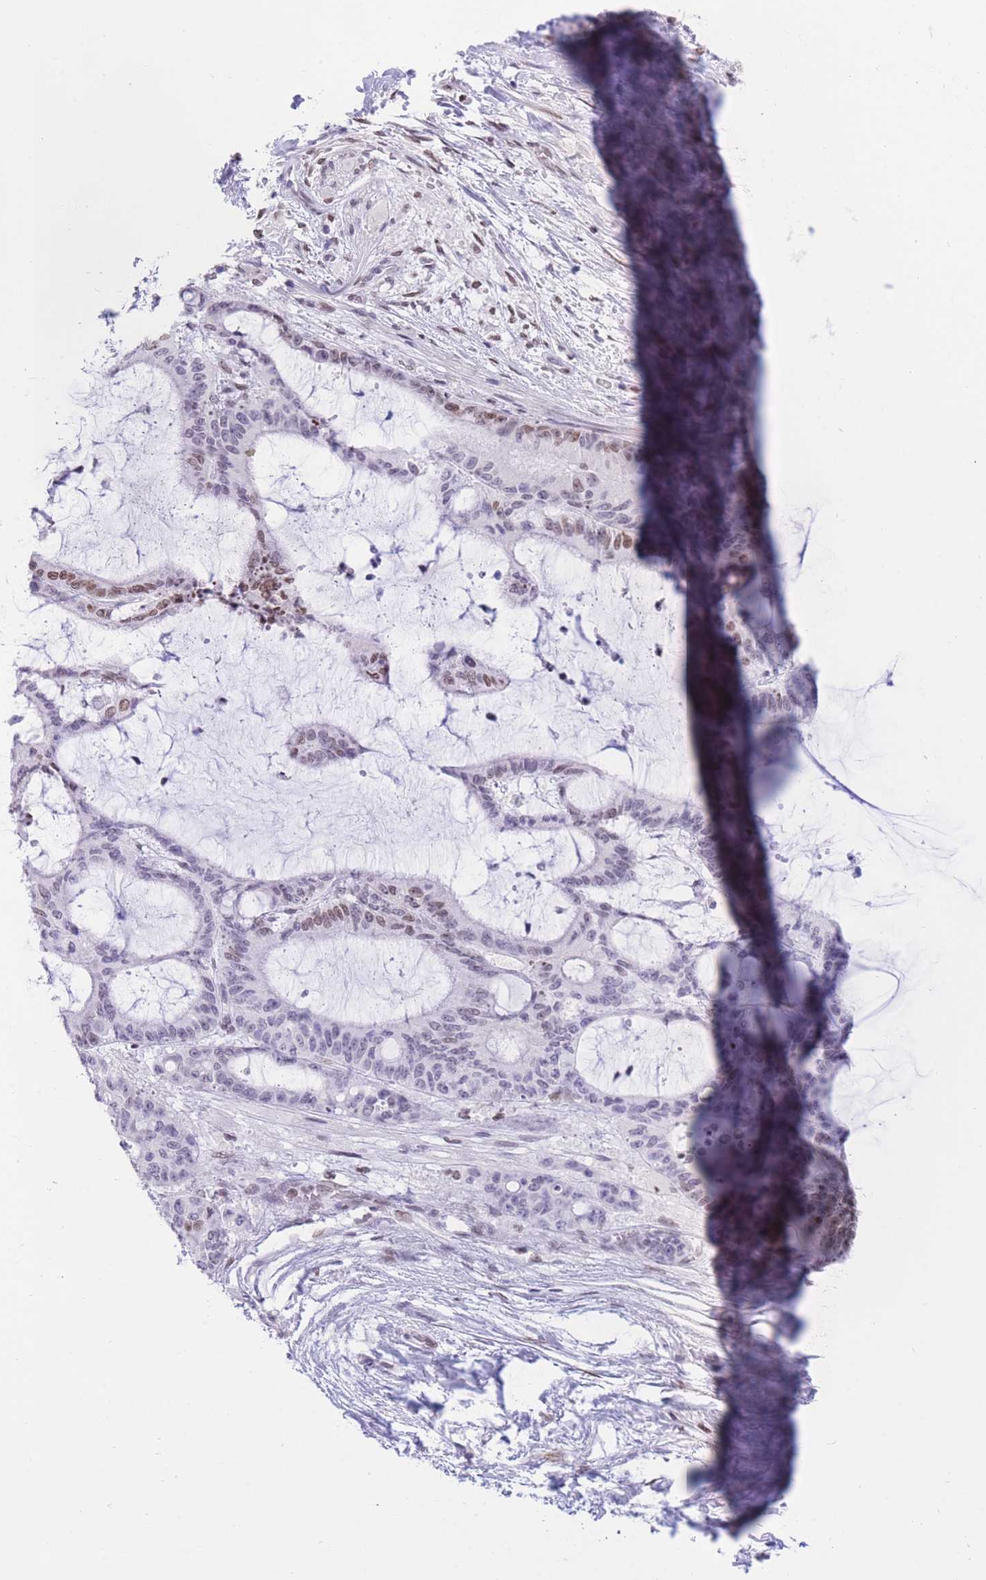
{"staining": {"intensity": "moderate", "quantity": "<25%", "location": "nuclear"}, "tissue": "liver cancer", "cell_type": "Tumor cells", "image_type": "cancer", "snomed": [{"axis": "morphology", "description": "Normal tissue, NOS"}, {"axis": "morphology", "description": "Cholangiocarcinoma"}, {"axis": "topography", "description": "Liver"}, {"axis": "topography", "description": "Peripheral nerve tissue"}], "caption": "Protein staining demonstrates moderate nuclear expression in approximately <25% of tumor cells in liver cholangiocarcinoma.", "gene": "HMGN1", "patient": {"sex": "female", "age": 73}}